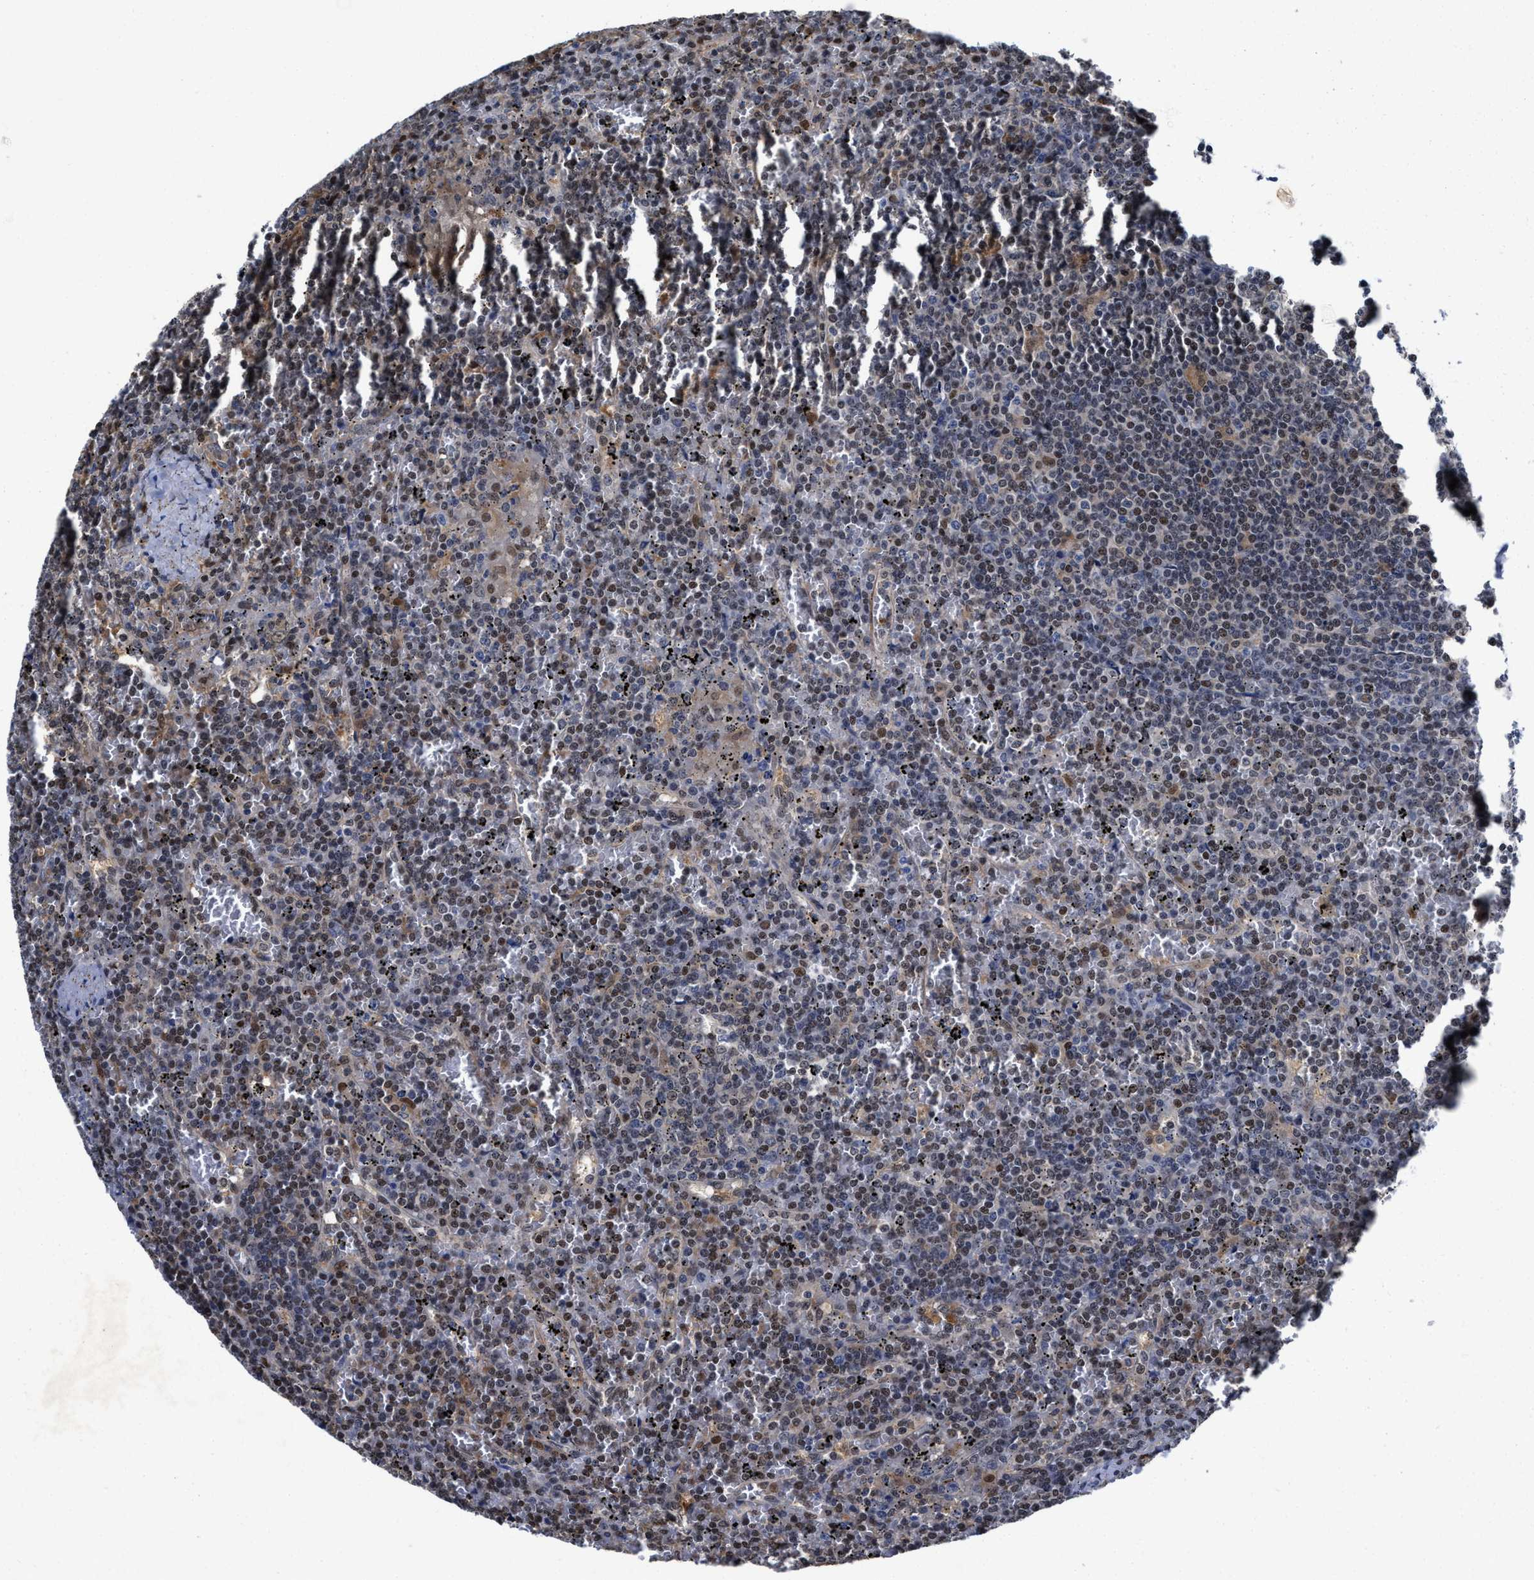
{"staining": {"intensity": "moderate", "quantity": "25%-75%", "location": "nuclear"}, "tissue": "lymphoma", "cell_type": "Tumor cells", "image_type": "cancer", "snomed": [{"axis": "morphology", "description": "Malignant lymphoma, non-Hodgkin's type, Low grade"}, {"axis": "topography", "description": "Spleen"}], "caption": "Low-grade malignant lymphoma, non-Hodgkin's type was stained to show a protein in brown. There is medium levels of moderate nuclear expression in about 25%-75% of tumor cells.", "gene": "KIF12", "patient": {"sex": "female", "age": 19}}